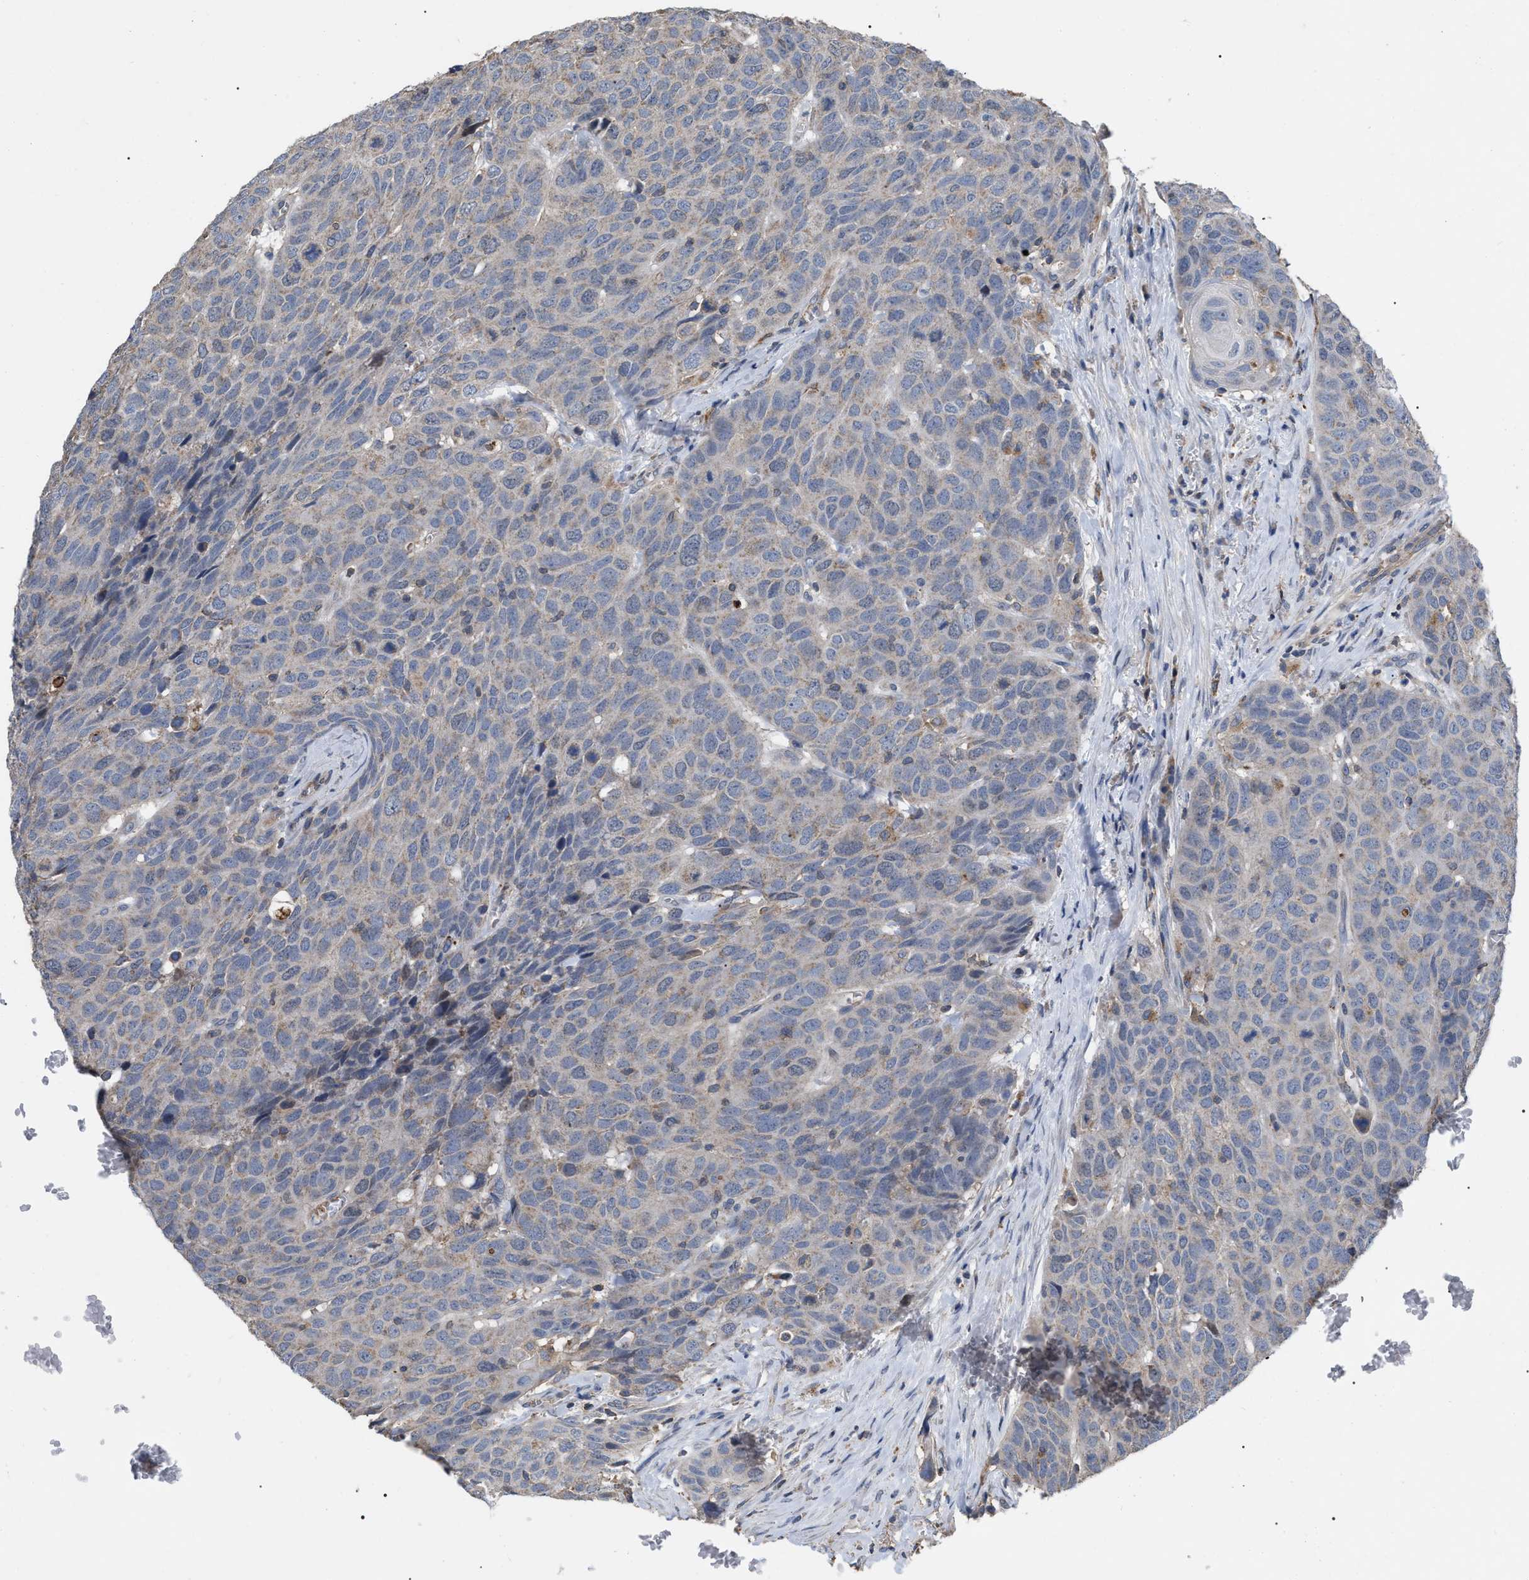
{"staining": {"intensity": "negative", "quantity": "none", "location": "none"}, "tissue": "head and neck cancer", "cell_type": "Tumor cells", "image_type": "cancer", "snomed": [{"axis": "morphology", "description": "Squamous cell carcinoma, NOS"}, {"axis": "topography", "description": "Head-Neck"}], "caption": "Squamous cell carcinoma (head and neck) was stained to show a protein in brown. There is no significant positivity in tumor cells.", "gene": "FAM171A2", "patient": {"sex": "male", "age": 66}}